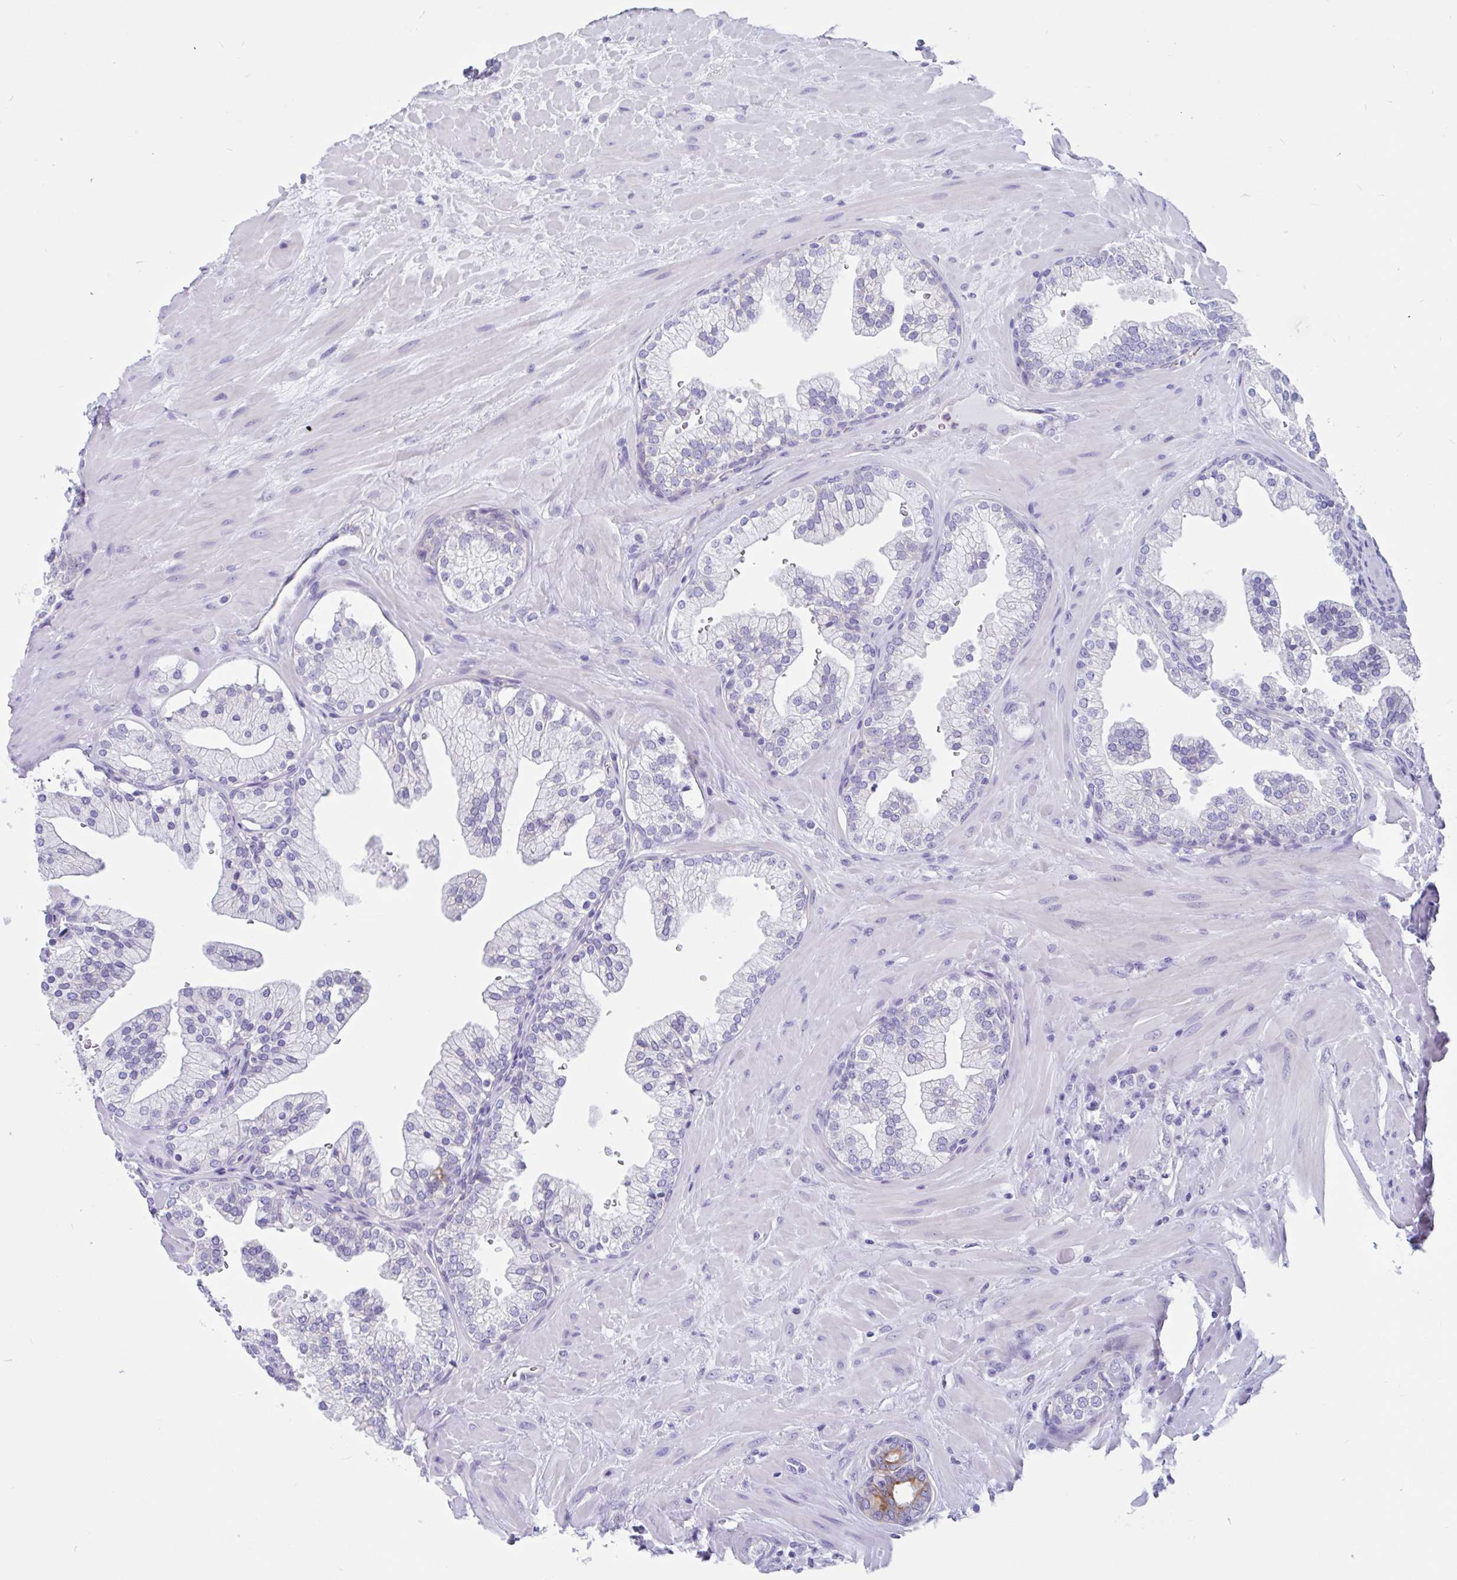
{"staining": {"intensity": "strong", "quantity": "<25%", "location": "cytoplasmic/membranous"}, "tissue": "prostate", "cell_type": "Glandular cells", "image_type": "normal", "snomed": [{"axis": "morphology", "description": "Normal tissue, NOS"}, {"axis": "topography", "description": "Prostate"}, {"axis": "topography", "description": "Peripheral nerve tissue"}], "caption": "Protein analysis of unremarkable prostate shows strong cytoplasmic/membranous positivity in approximately <25% of glandular cells.", "gene": "OR6N2", "patient": {"sex": "male", "age": 61}}